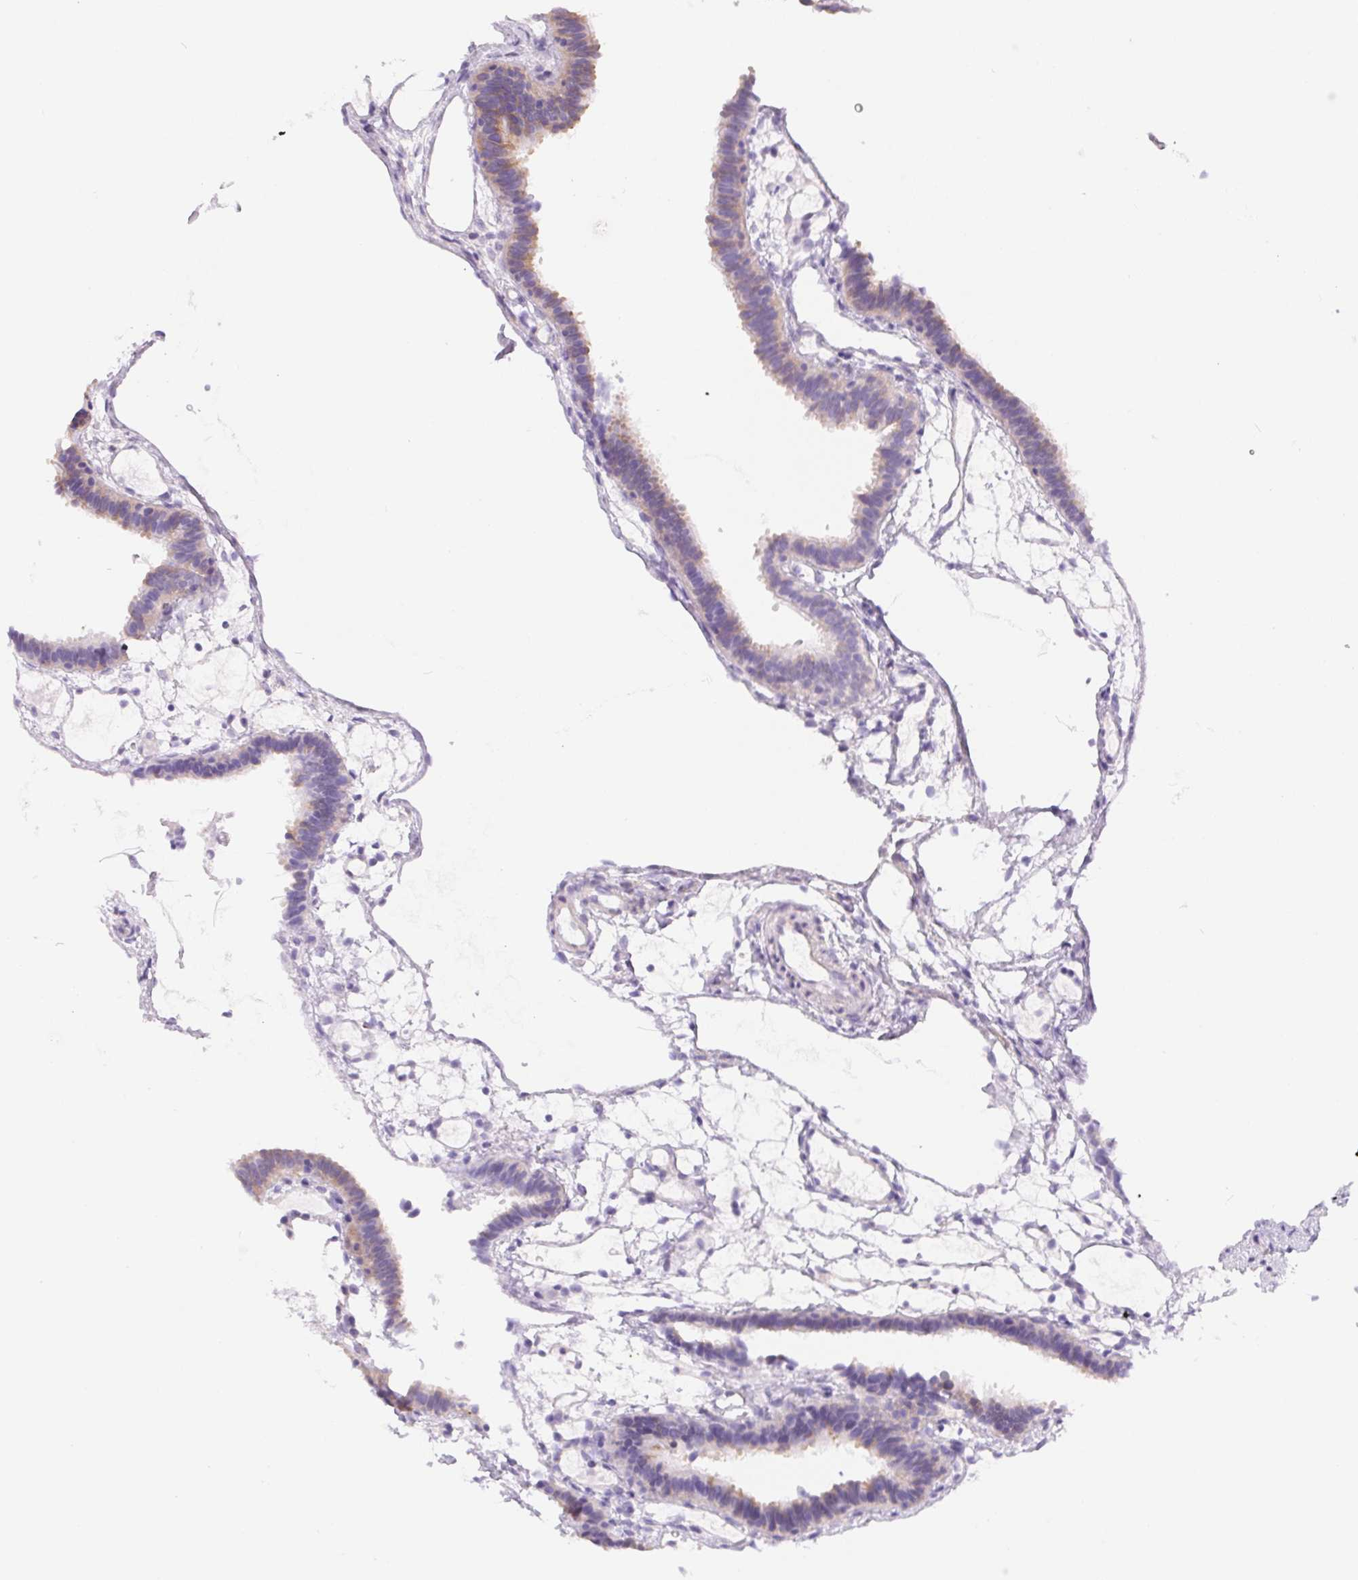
{"staining": {"intensity": "weak", "quantity": "<25%", "location": "cytoplasmic/membranous"}, "tissue": "fallopian tube", "cell_type": "Glandular cells", "image_type": "normal", "snomed": [{"axis": "morphology", "description": "Normal tissue, NOS"}, {"axis": "topography", "description": "Fallopian tube"}], "caption": "The image displays no staining of glandular cells in normal fallopian tube. The staining is performed using DAB brown chromogen with nuclei counter-stained in using hematoxylin.", "gene": "PNLIP", "patient": {"sex": "female", "age": 37}}